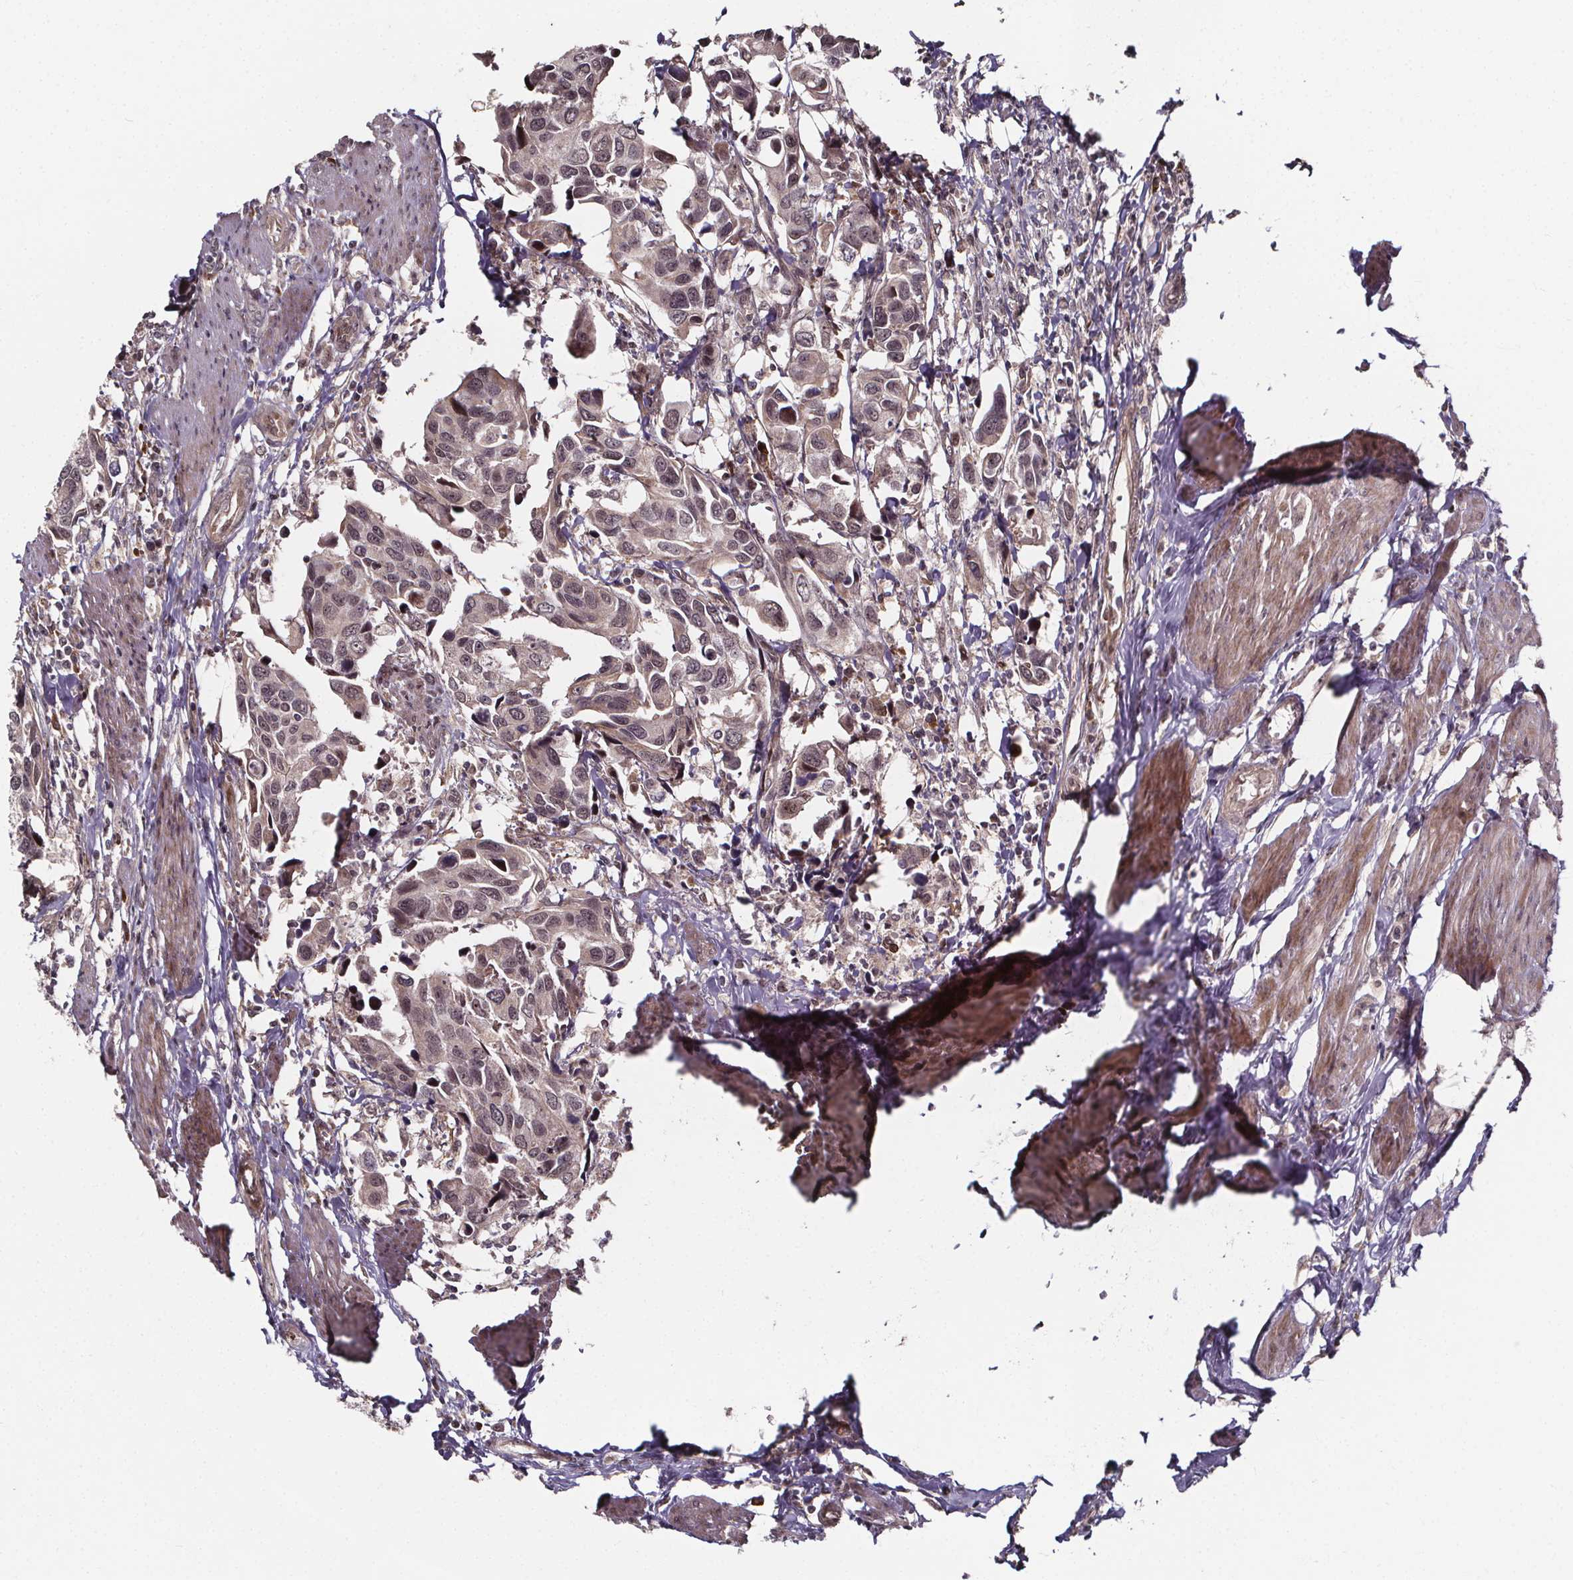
{"staining": {"intensity": "weak", "quantity": "<25%", "location": "nuclear"}, "tissue": "urothelial cancer", "cell_type": "Tumor cells", "image_type": "cancer", "snomed": [{"axis": "morphology", "description": "Urothelial carcinoma, High grade"}, {"axis": "topography", "description": "Urinary bladder"}], "caption": "Immunohistochemistry of human high-grade urothelial carcinoma demonstrates no positivity in tumor cells. Brightfield microscopy of IHC stained with DAB (brown) and hematoxylin (blue), captured at high magnification.", "gene": "DDIT3", "patient": {"sex": "male", "age": 60}}